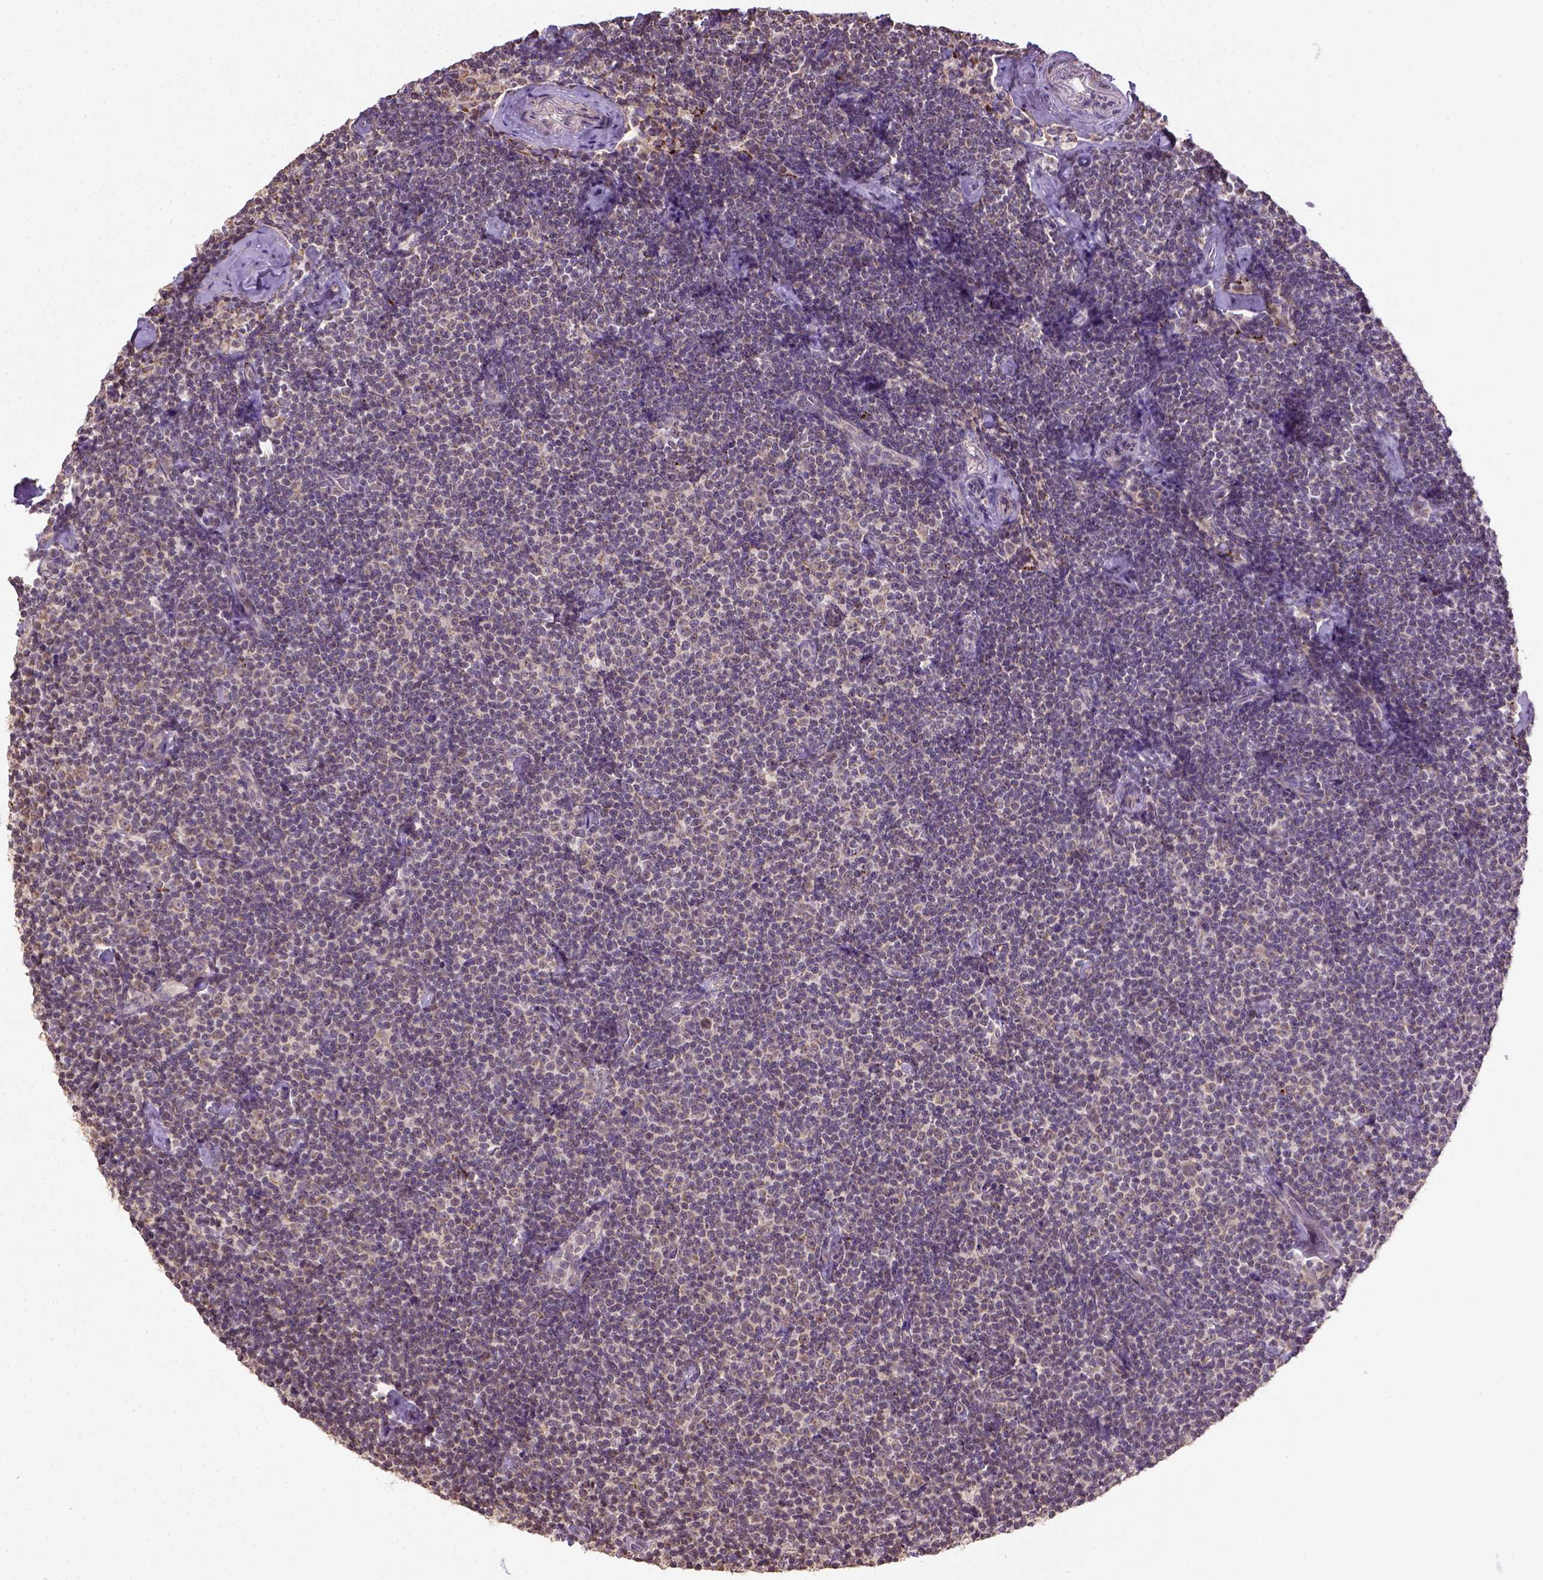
{"staining": {"intensity": "negative", "quantity": "none", "location": "none"}, "tissue": "lymphoma", "cell_type": "Tumor cells", "image_type": "cancer", "snomed": [{"axis": "morphology", "description": "Malignant lymphoma, non-Hodgkin's type, Low grade"}, {"axis": "topography", "description": "Lymph node"}], "caption": "A micrograph of human malignant lymphoma, non-Hodgkin's type (low-grade) is negative for staining in tumor cells.", "gene": "NUDT10", "patient": {"sex": "male", "age": 81}}